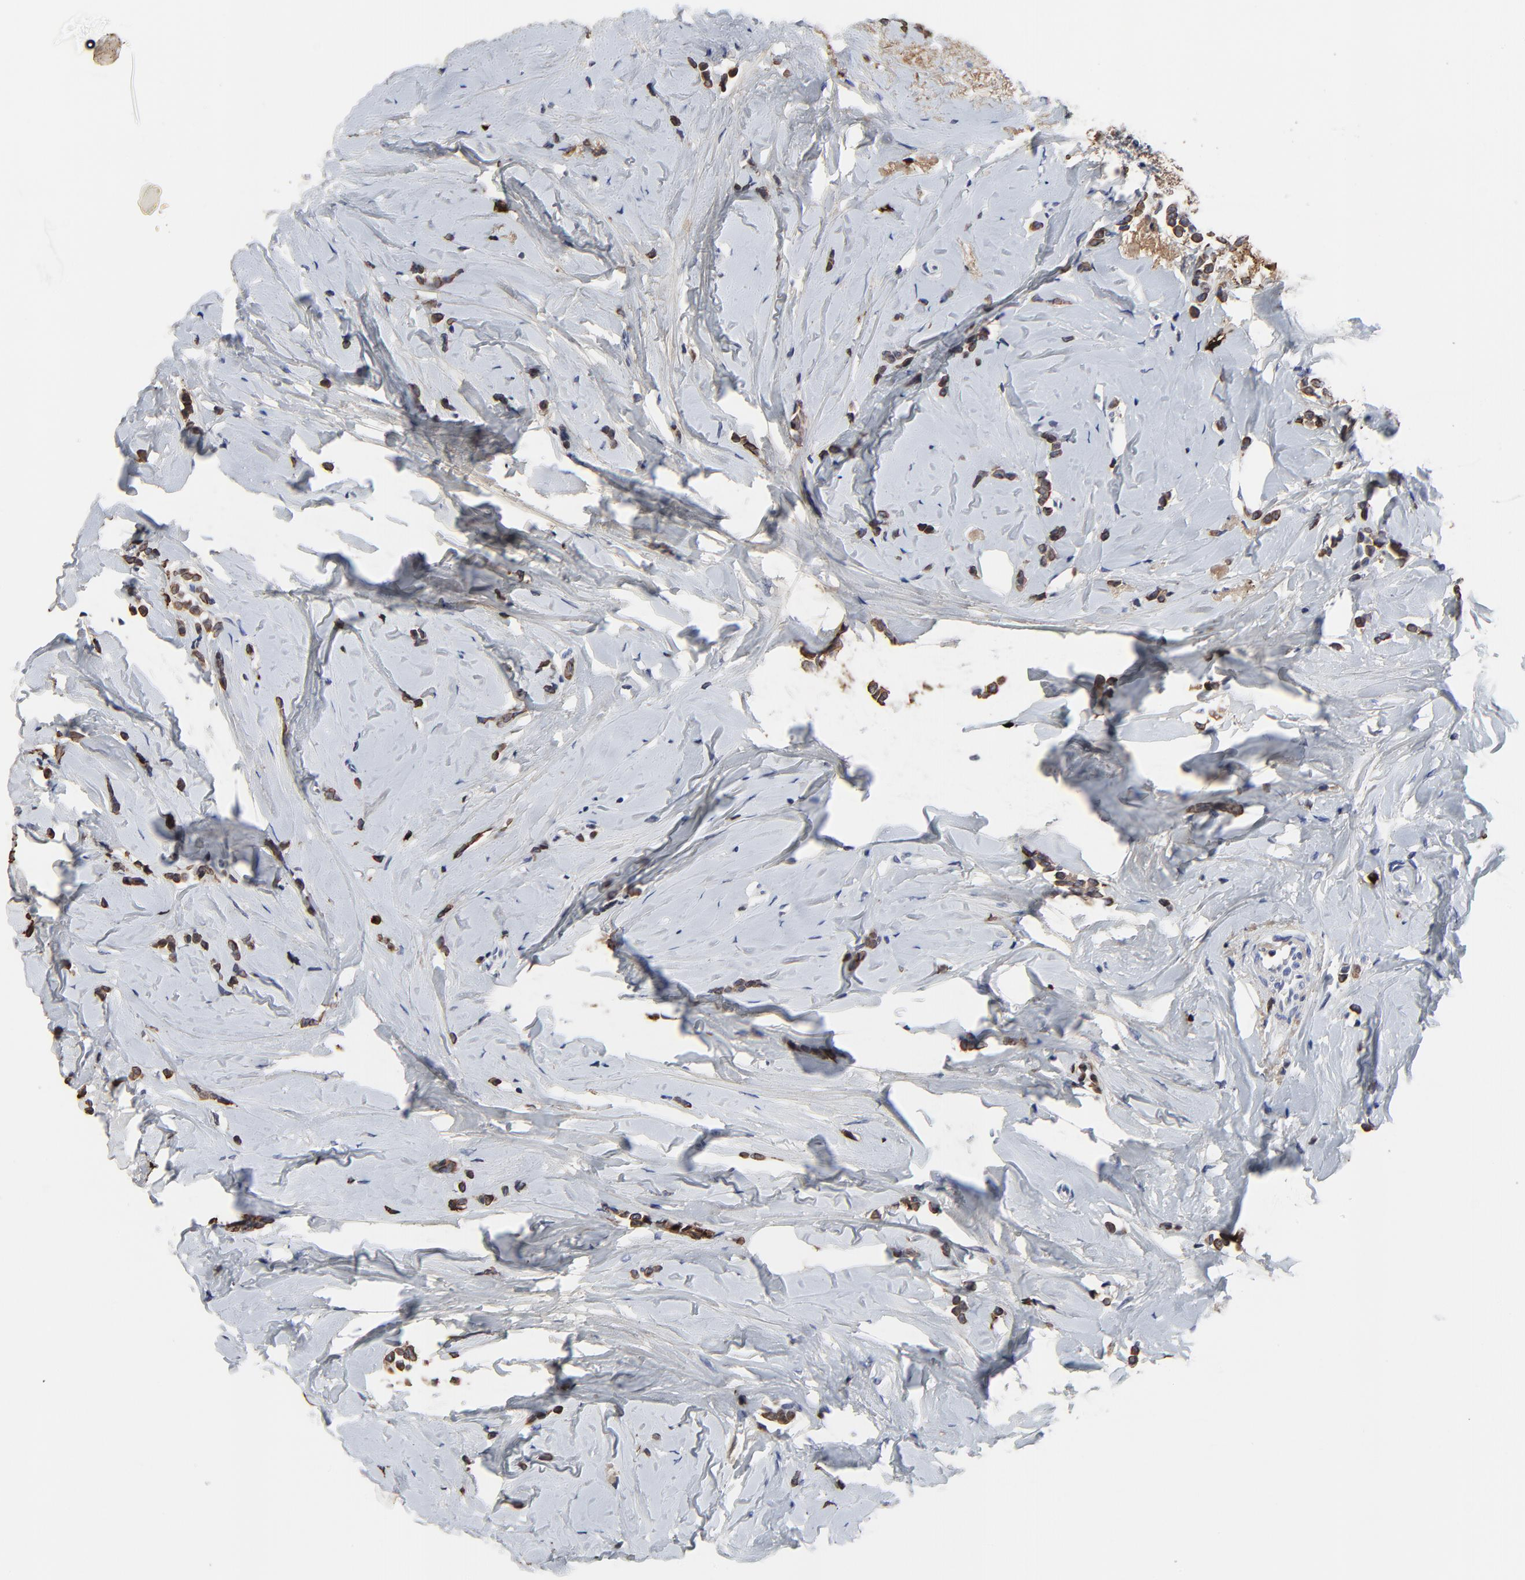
{"staining": {"intensity": "moderate", "quantity": ">75%", "location": "cytoplasmic/membranous"}, "tissue": "breast cancer", "cell_type": "Tumor cells", "image_type": "cancer", "snomed": [{"axis": "morphology", "description": "Lobular carcinoma"}, {"axis": "topography", "description": "Breast"}], "caption": "About >75% of tumor cells in lobular carcinoma (breast) display moderate cytoplasmic/membranous protein positivity as visualized by brown immunohistochemical staining.", "gene": "LNX1", "patient": {"sex": "female", "age": 64}}